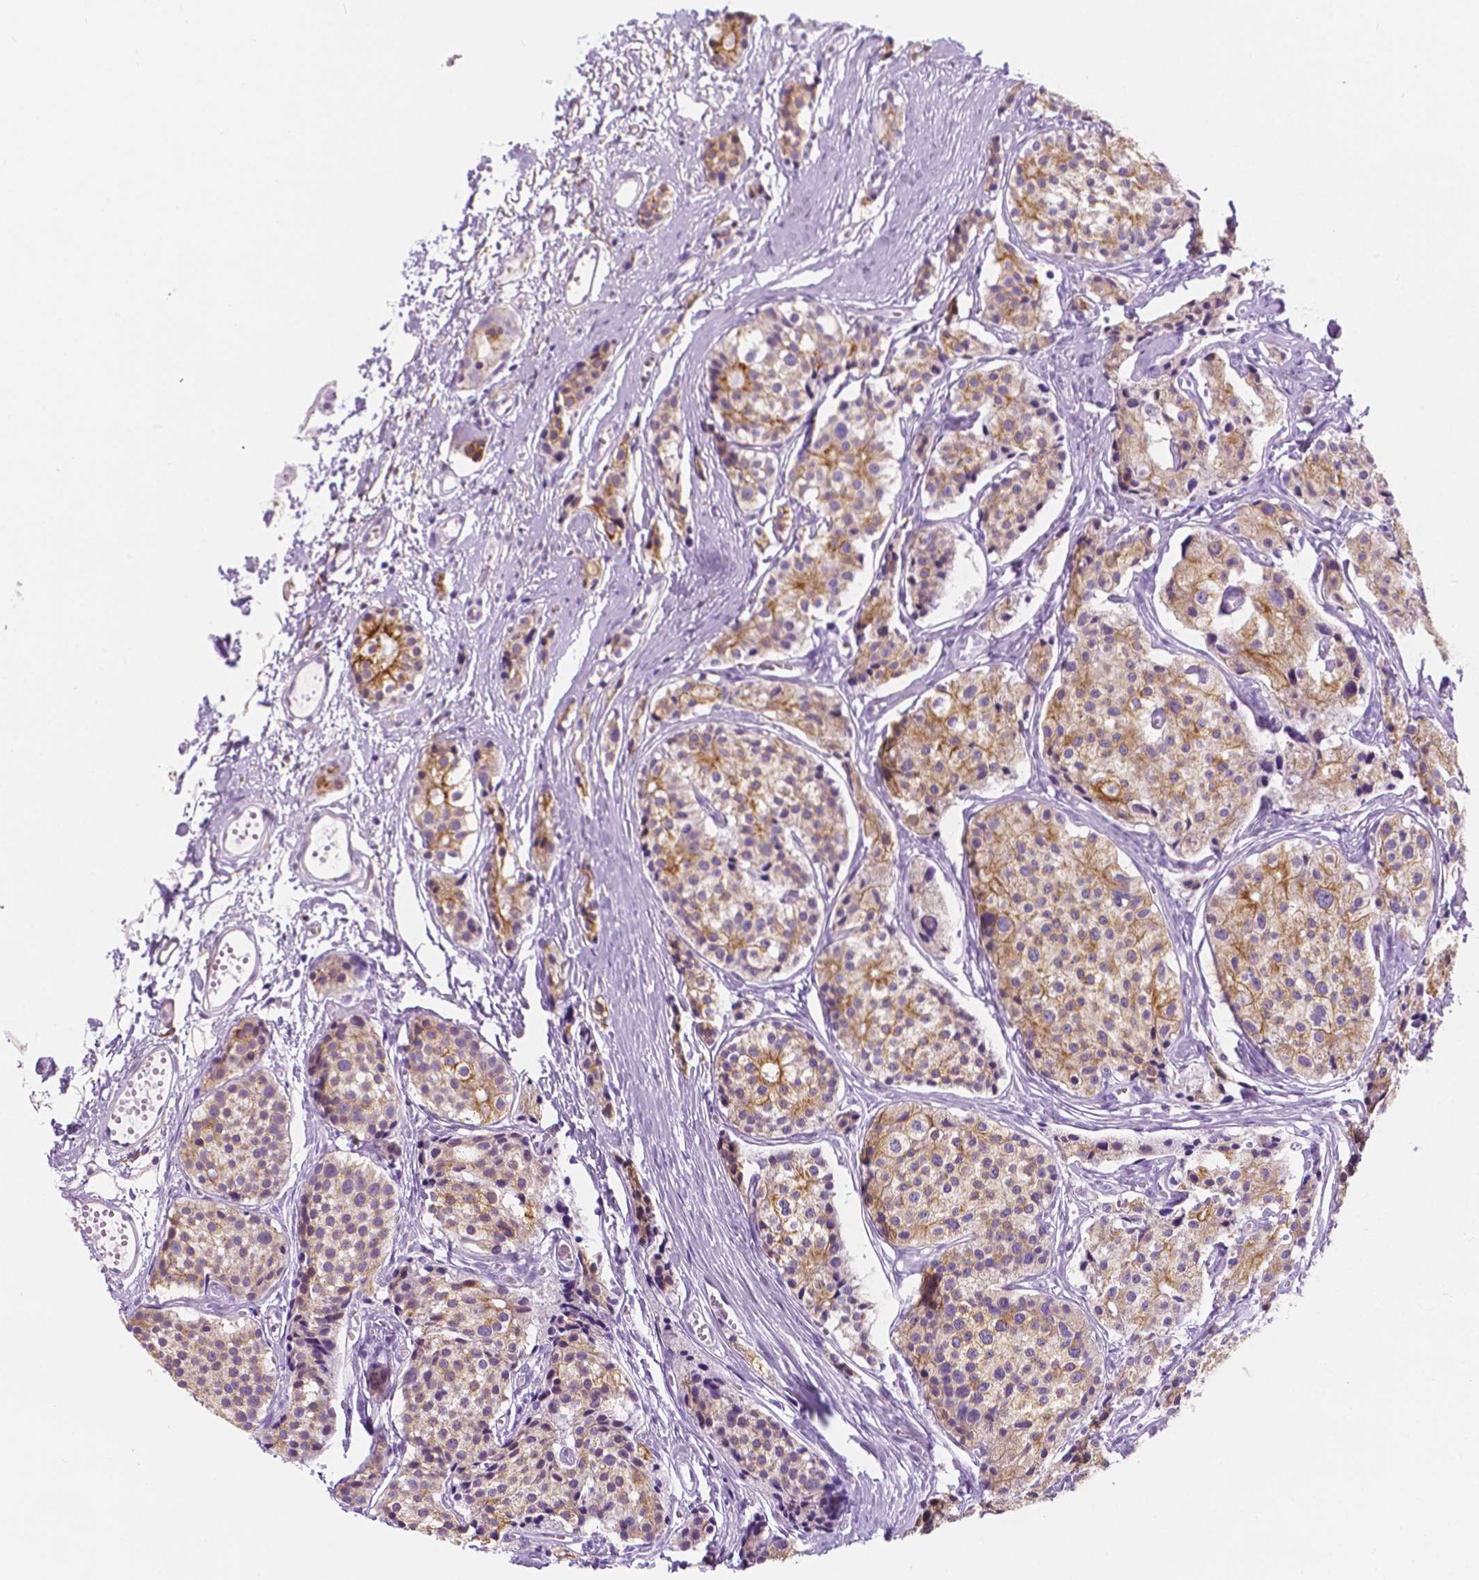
{"staining": {"intensity": "moderate", "quantity": "25%-75%", "location": "cytoplasmic/membranous"}, "tissue": "carcinoid", "cell_type": "Tumor cells", "image_type": "cancer", "snomed": [{"axis": "morphology", "description": "Carcinoid, malignant, NOS"}, {"axis": "topography", "description": "Small intestine"}], "caption": "Protein staining of carcinoid (malignant) tissue exhibits moderate cytoplasmic/membranous staining in approximately 25%-75% of tumor cells.", "gene": "PPL", "patient": {"sex": "female", "age": 65}}